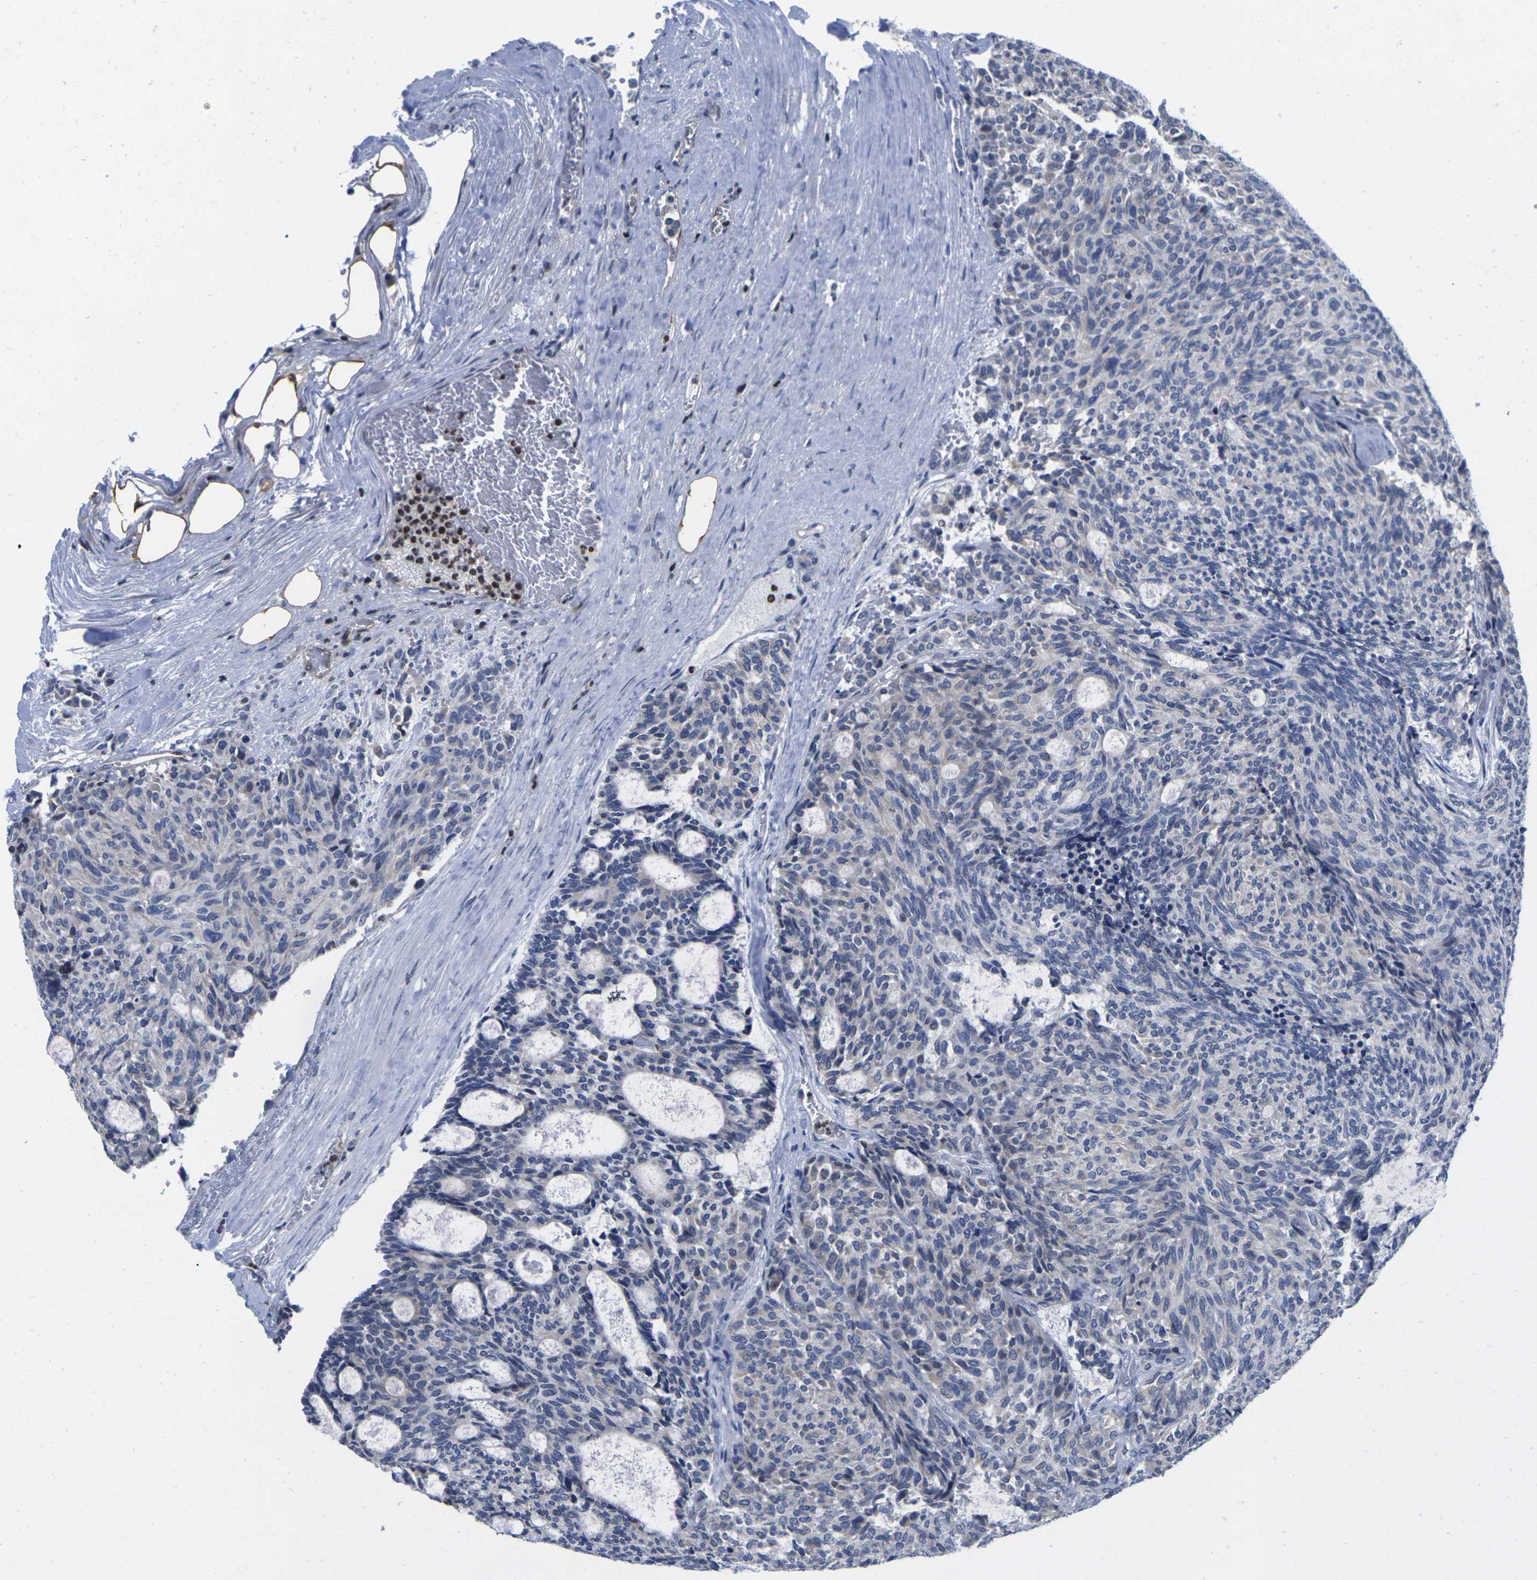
{"staining": {"intensity": "negative", "quantity": "none", "location": "none"}, "tissue": "carcinoid", "cell_type": "Tumor cells", "image_type": "cancer", "snomed": [{"axis": "morphology", "description": "Carcinoid, malignant, NOS"}, {"axis": "topography", "description": "Pancreas"}], "caption": "Tumor cells show no significant protein staining in carcinoid.", "gene": "IKZF1", "patient": {"sex": "female", "age": 54}}